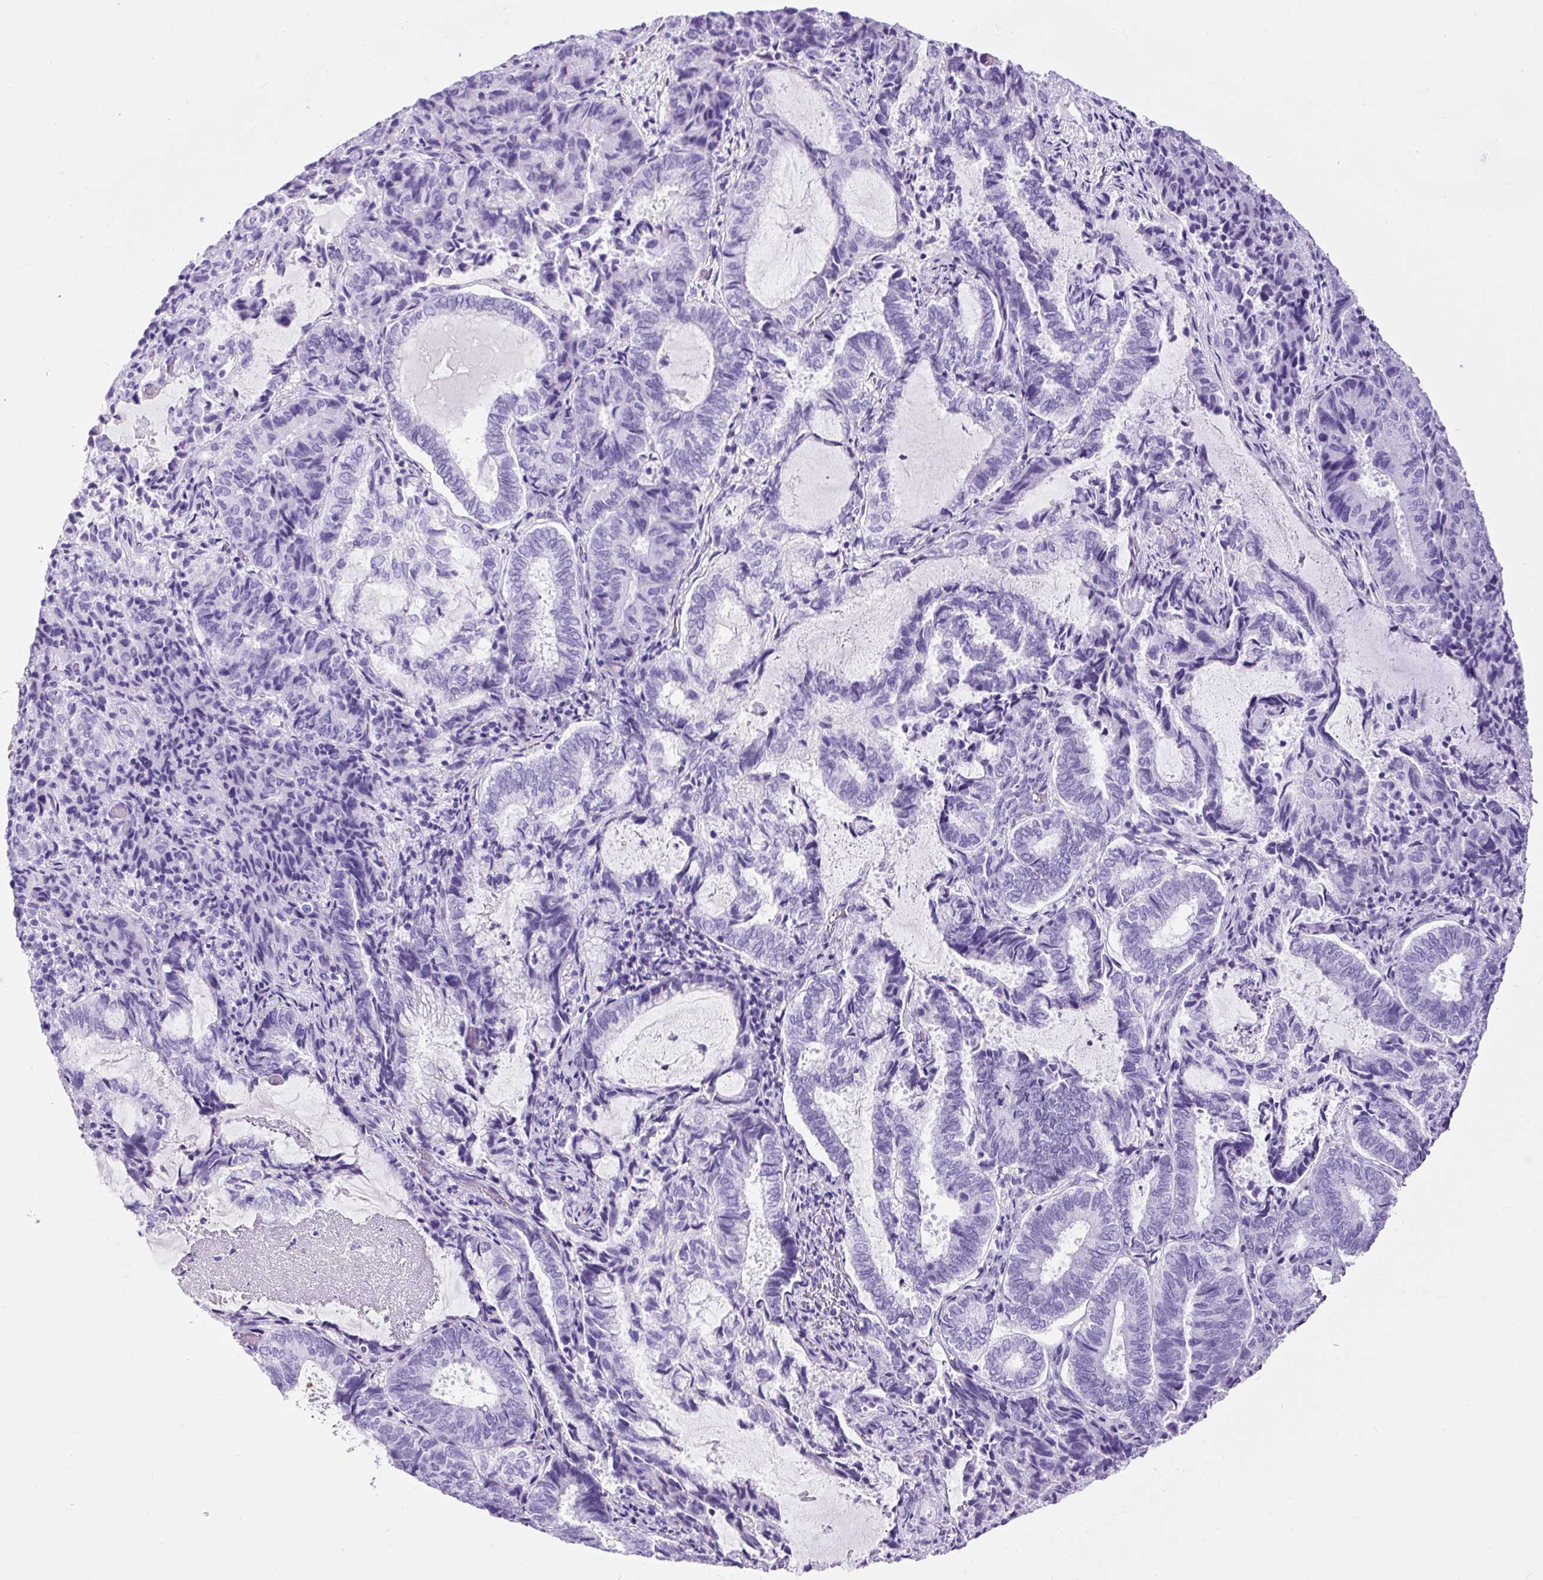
{"staining": {"intensity": "negative", "quantity": "none", "location": "none"}, "tissue": "endometrial cancer", "cell_type": "Tumor cells", "image_type": "cancer", "snomed": [{"axis": "morphology", "description": "Adenocarcinoma, NOS"}, {"axis": "topography", "description": "Endometrium"}], "caption": "A high-resolution photomicrograph shows immunohistochemistry staining of endometrial adenocarcinoma, which shows no significant expression in tumor cells.", "gene": "CEL", "patient": {"sex": "female", "age": 80}}